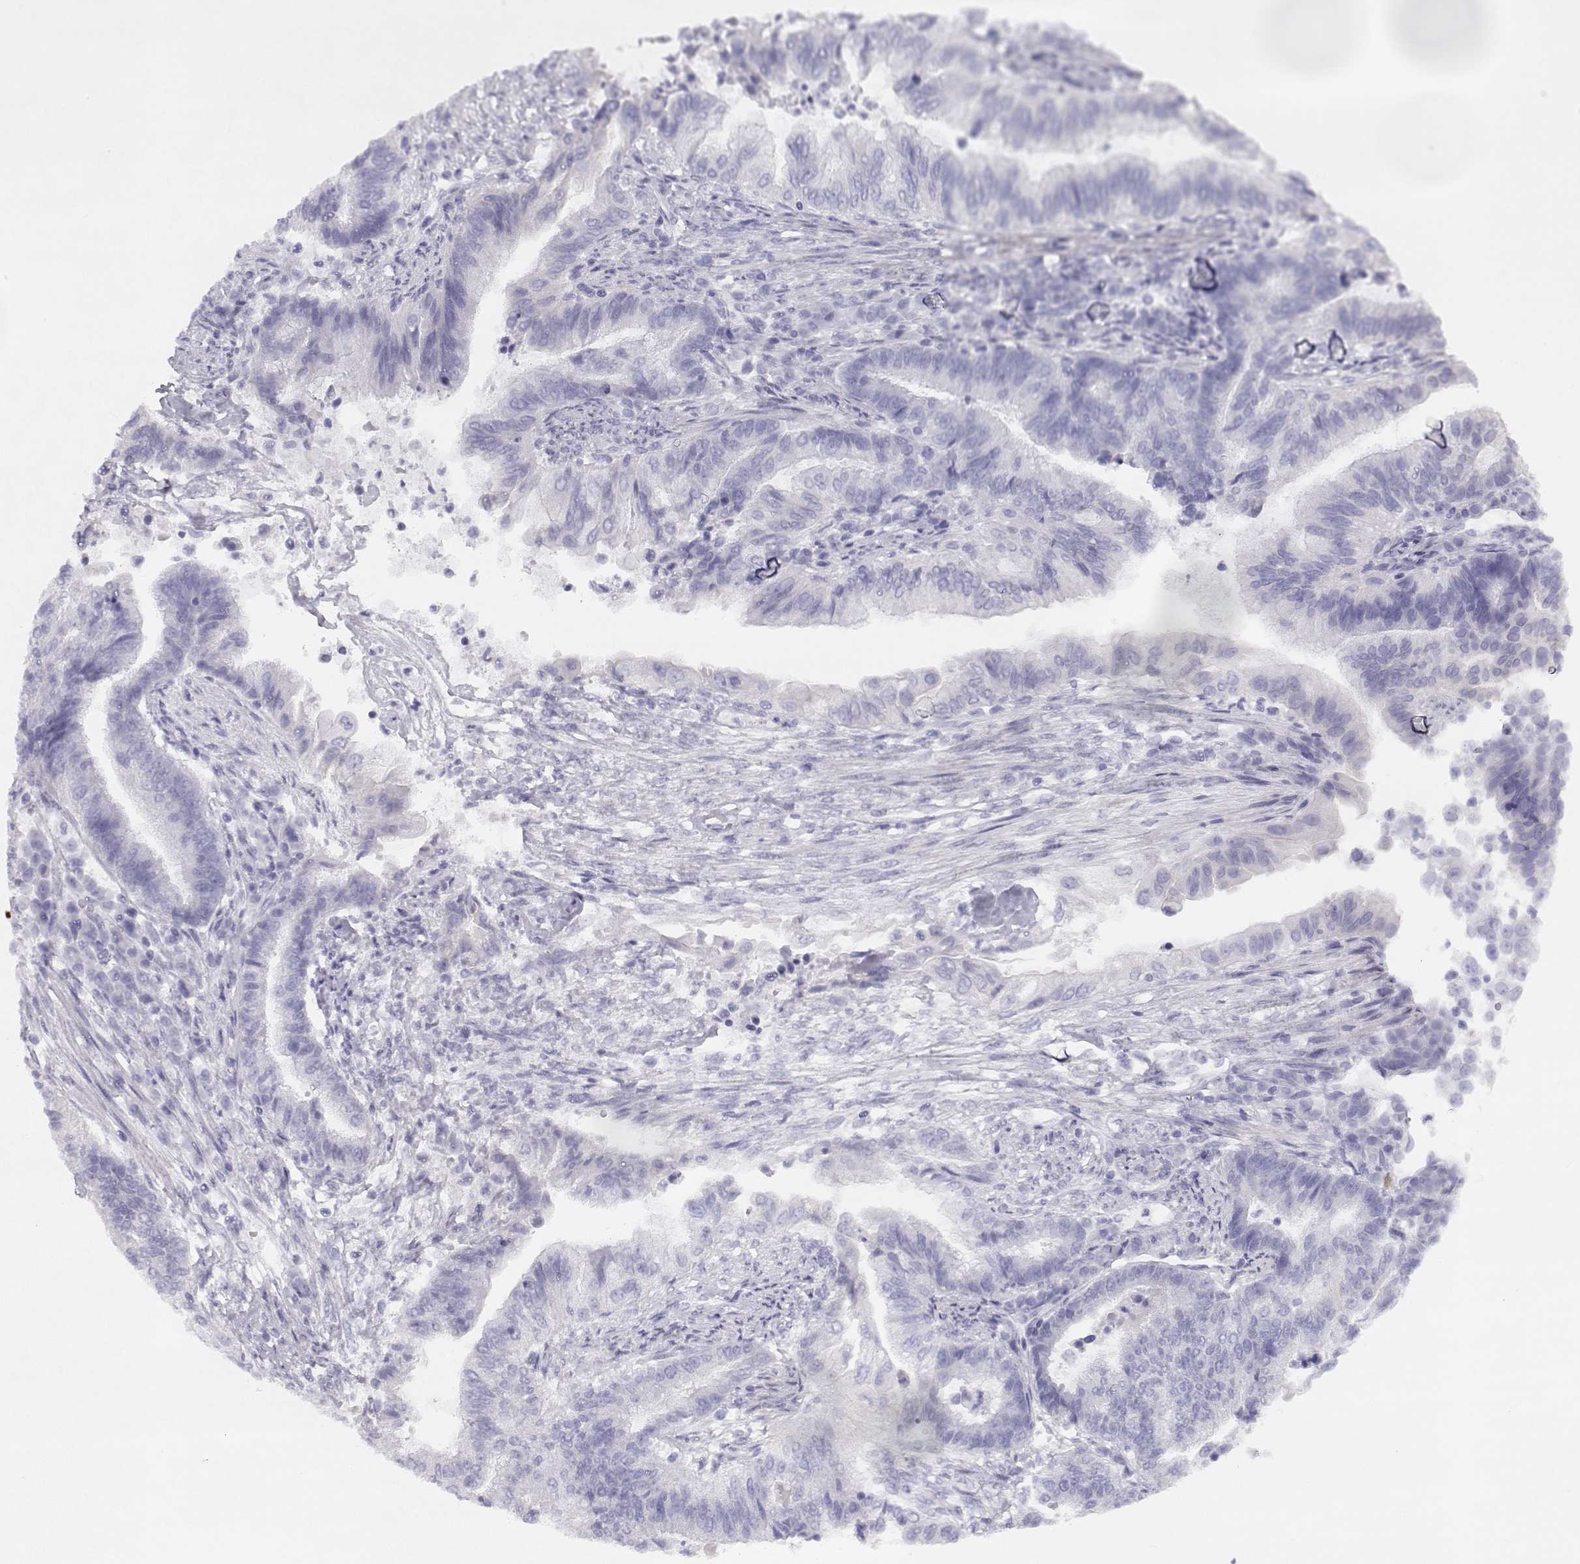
{"staining": {"intensity": "negative", "quantity": "none", "location": "none"}, "tissue": "endometrial cancer", "cell_type": "Tumor cells", "image_type": "cancer", "snomed": [{"axis": "morphology", "description": "Adenocarcinoma, NOS"}, {"axis": "topography", "description": "Uterus"}, {"axis": "topography", "description": "Endometrium"}], "caption": "Immunohistochemical staining of human endometrial cancer displays no significant positivity in tumor cells. The staining was performed using DAB to visualize the protein expression in brown, while the nuclei were stained in blue with hematoxylin (Magnification: 20x).", "gene": "CREB3L3", "patient": {"sex": "female", "age": 54}}